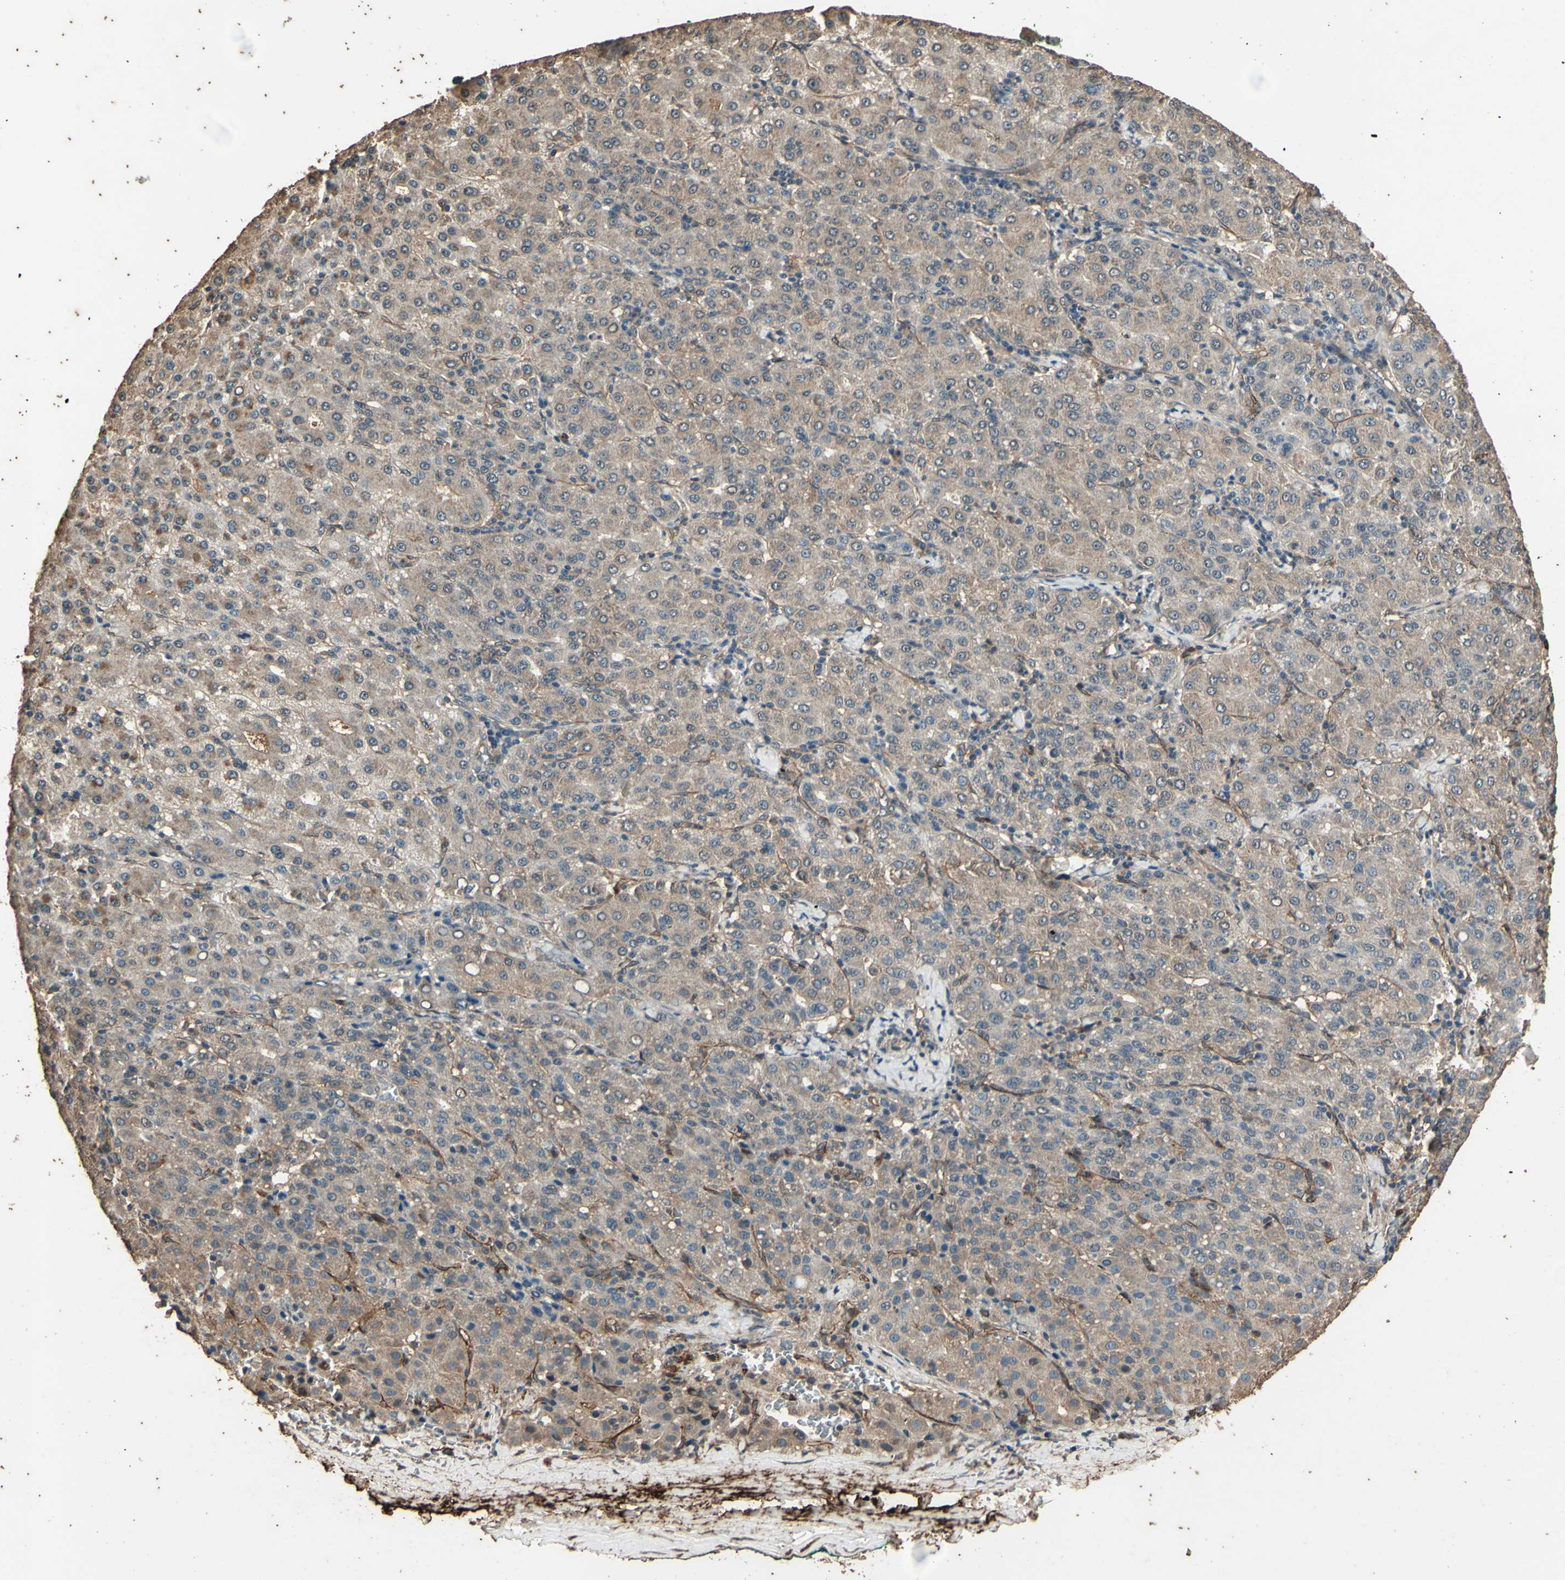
{"staining": {"intensity": "weak", "quantity": ">75%", "location": "cytoplasmic/membranous"}, "tissue": "liver cancer", "cell_type": "Tumor cells", "image_type": "cancer", "snomed": [{"axis": "morphology", "description": "Carcinoma, Hepatocellular, NOS"}, {"axis": "topography", "description": "Liver"}], "caption": "Immunohistochemistry of human liver cancer exhibits low levels of weak cytoplasmic/membranous expression in approximately >75% of tumor cells. (DAB (3,3'-diaminobenzidine) IHC with brightfield microscopy, high magnification).", "gene": "TSPO", "patient": {"sex": "male", "age": 65}}